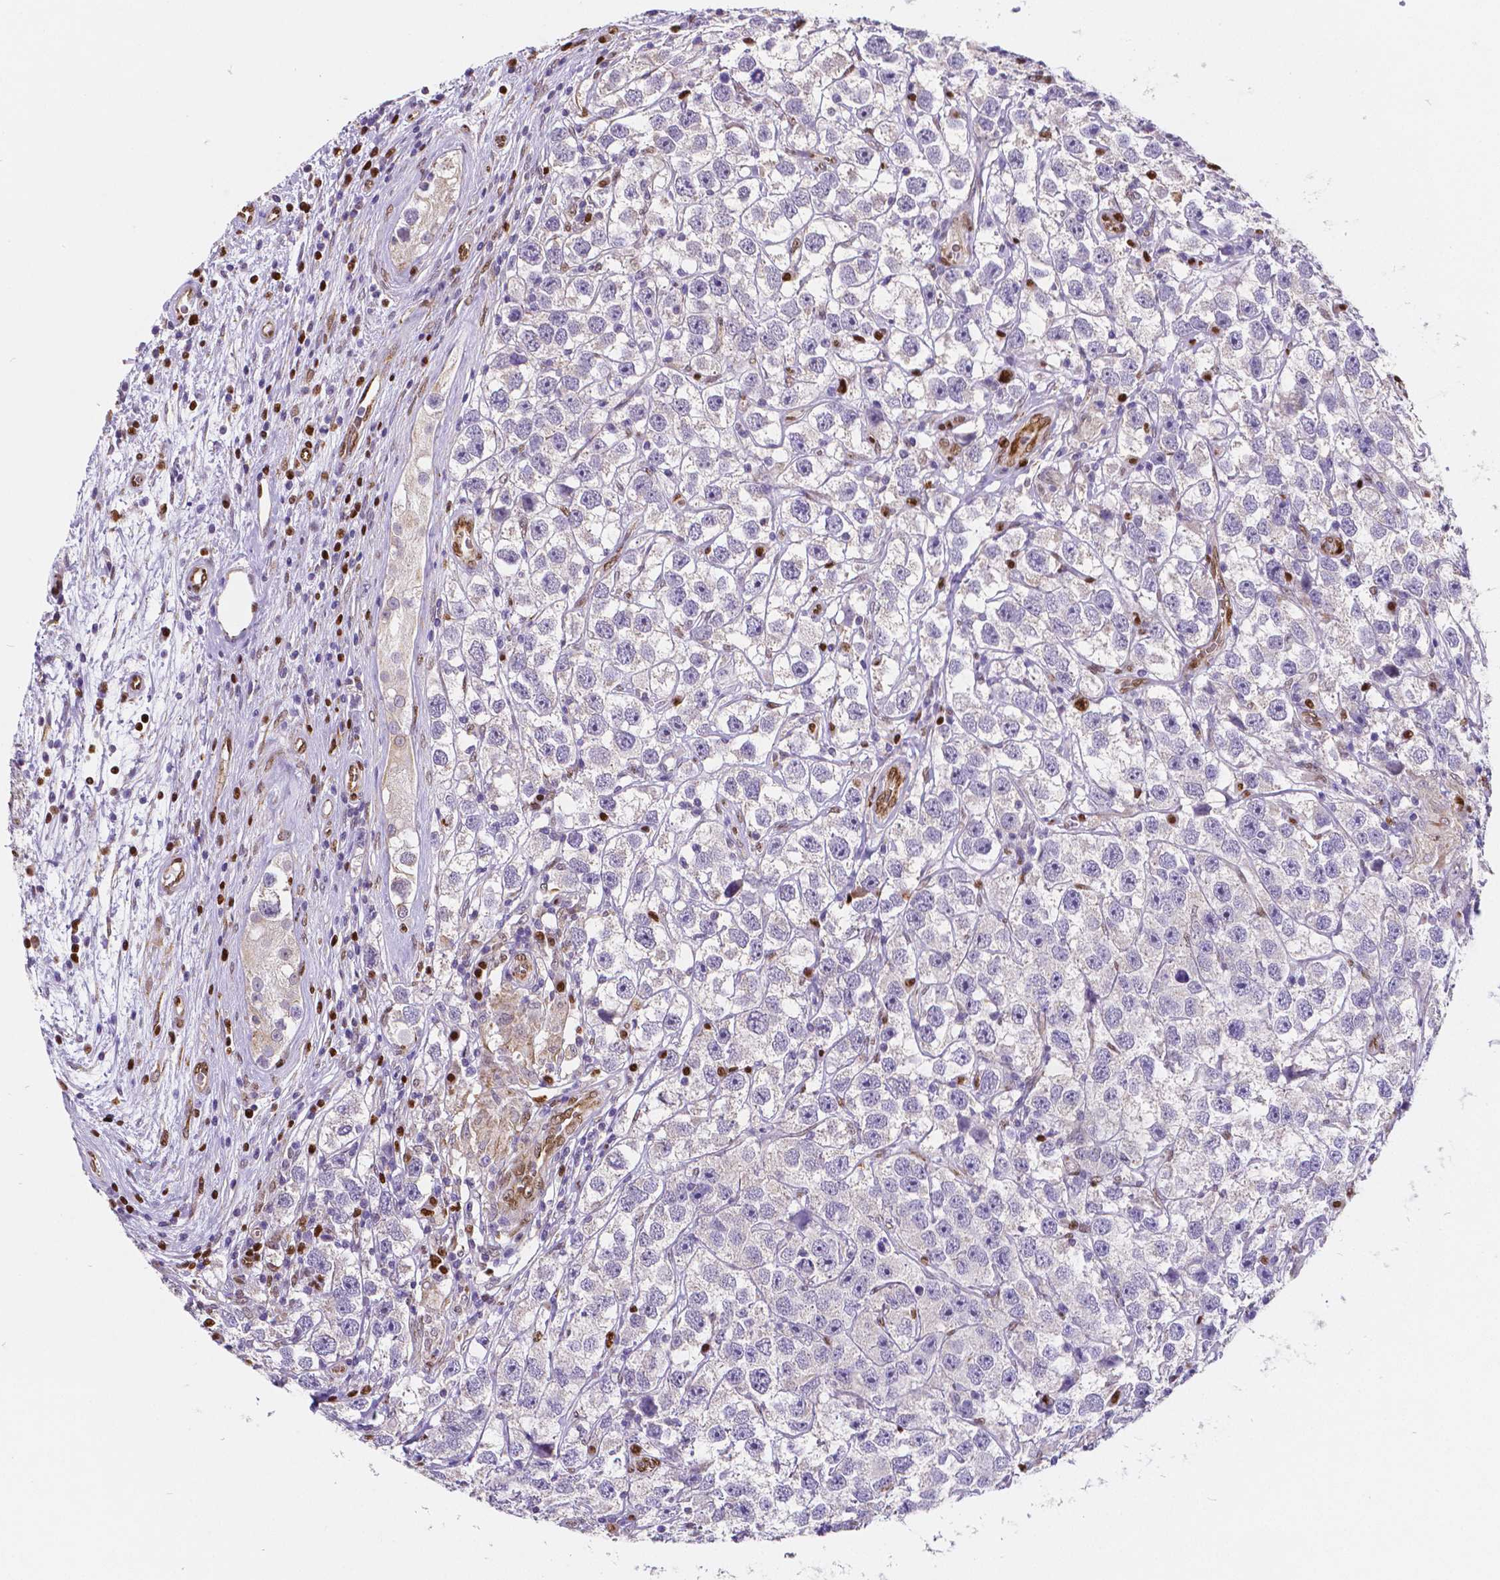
{"staining": {"intensity": "negative", "quantity": "none", "location": "none"}, "tissue": "testis cancer", "cell_type": "Tumor cells", "image_type": "cancer", "snomed": [{"axis": "morphology", "description": "Seminoma, NOS"}, {"axis": "topography", "description": "Testis"}], "caption": "Immunohistochemical staining of human seminoma (testis) displays no significant positivity in tumor cells. Brightfield microscopy of immunohistochemistry stained with DAB (3,3'-diaminobenzidine) (brown) and hematoxylin (blue), captured at high magnification.", "gene": "MEF2C", "patient": {"sex": "male", "age": 26}}